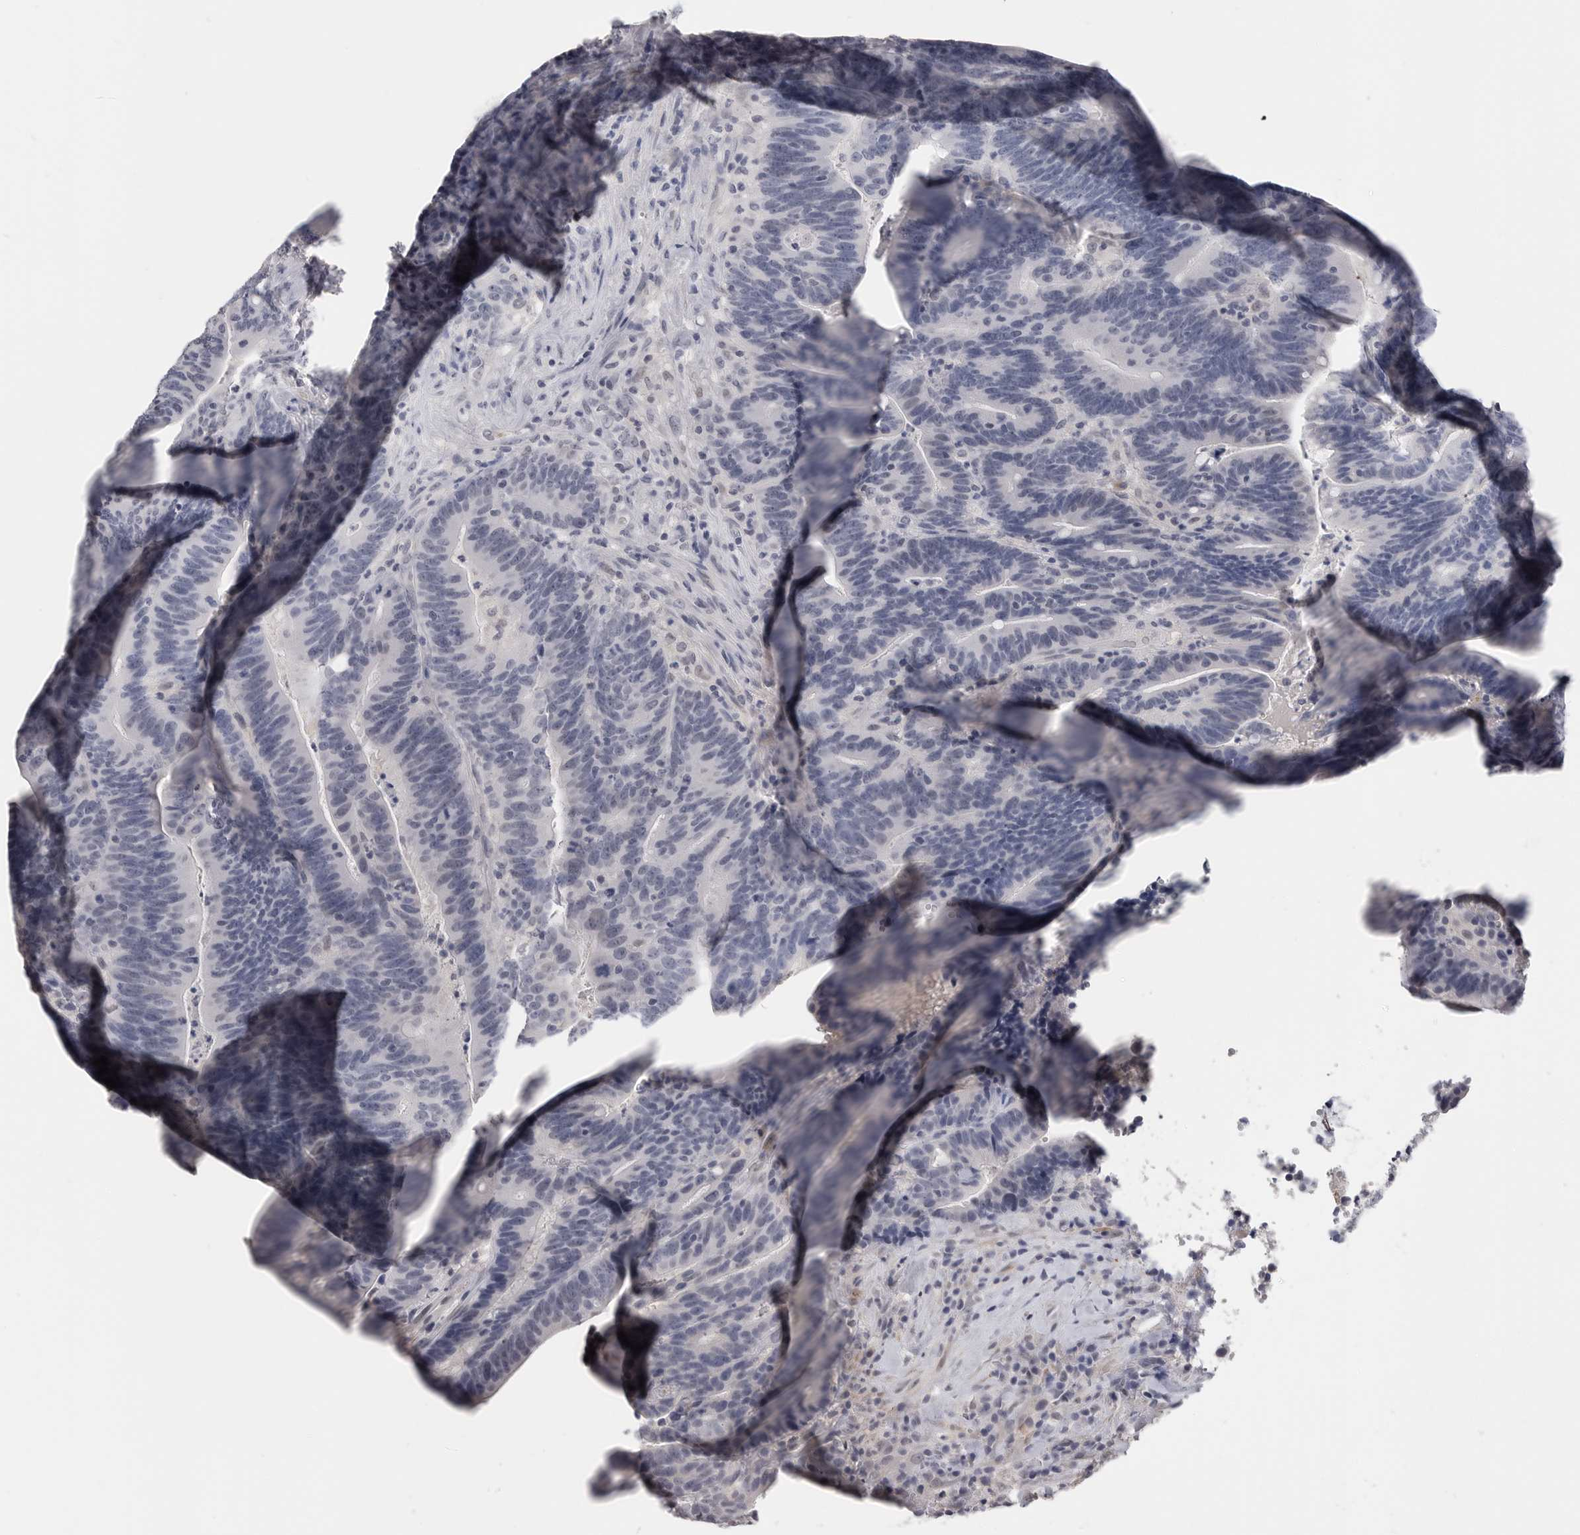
{"staining": {"intensity": "negative", "quantity": "none", "location": "none"}, "tissue": "colorectal cancer", "cell_type": "Tumor cells", "image_type": "cancer", "snomed": [{"axis": "morphology", "description": "Adenocarcinoma, NOS"}, {"axis": "topography", "description": "Colon"}], "caption": "An IHC image of colorectal adenocarcinoma is shown. There is no staining in tumor cells of colorectal adenocarcinoma.", "gene": "PLEKHF1", "patient": {"sex": "female", "age": 66}}